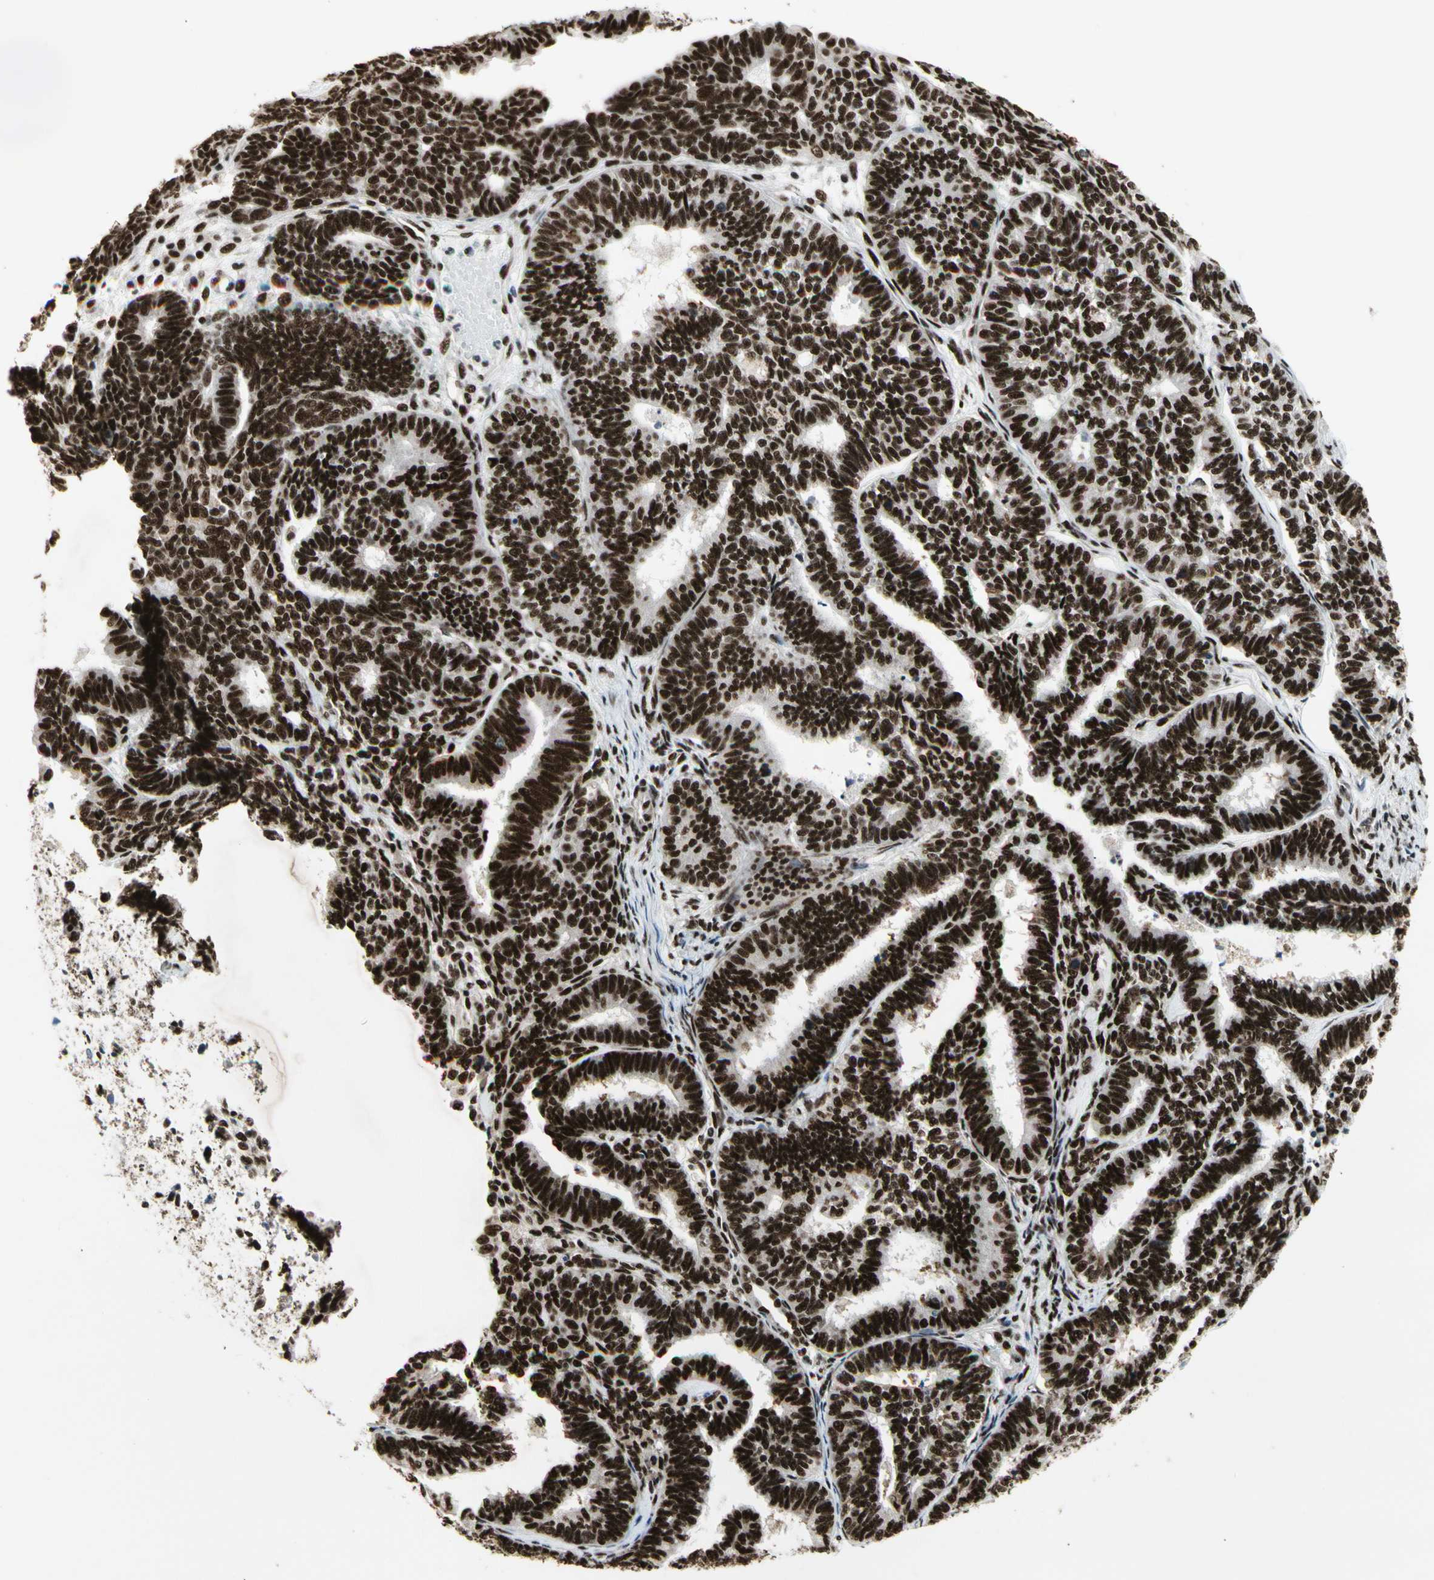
{"staining": {"intensity": "strong", "quantity": ">75%", "location": "nuclear"}, "tissue": "endometrial cancer", "cell_type": "Tumor cells", "image_type": "cancer", "snomed": [{"axis": "morphology", "description": "Adenocarcinoma, NOS"}, {"axis": "topography", "description": "Endometrium"}], "caption": "Immunohistochemistry (IHC) (DAB) staining of human endometrial adenocarcinoma displays strong nuclear protein positivity in about >75% of tumor cells.", "gene": "SRSF11", "patient": {"sex": "female", "age": 70}}